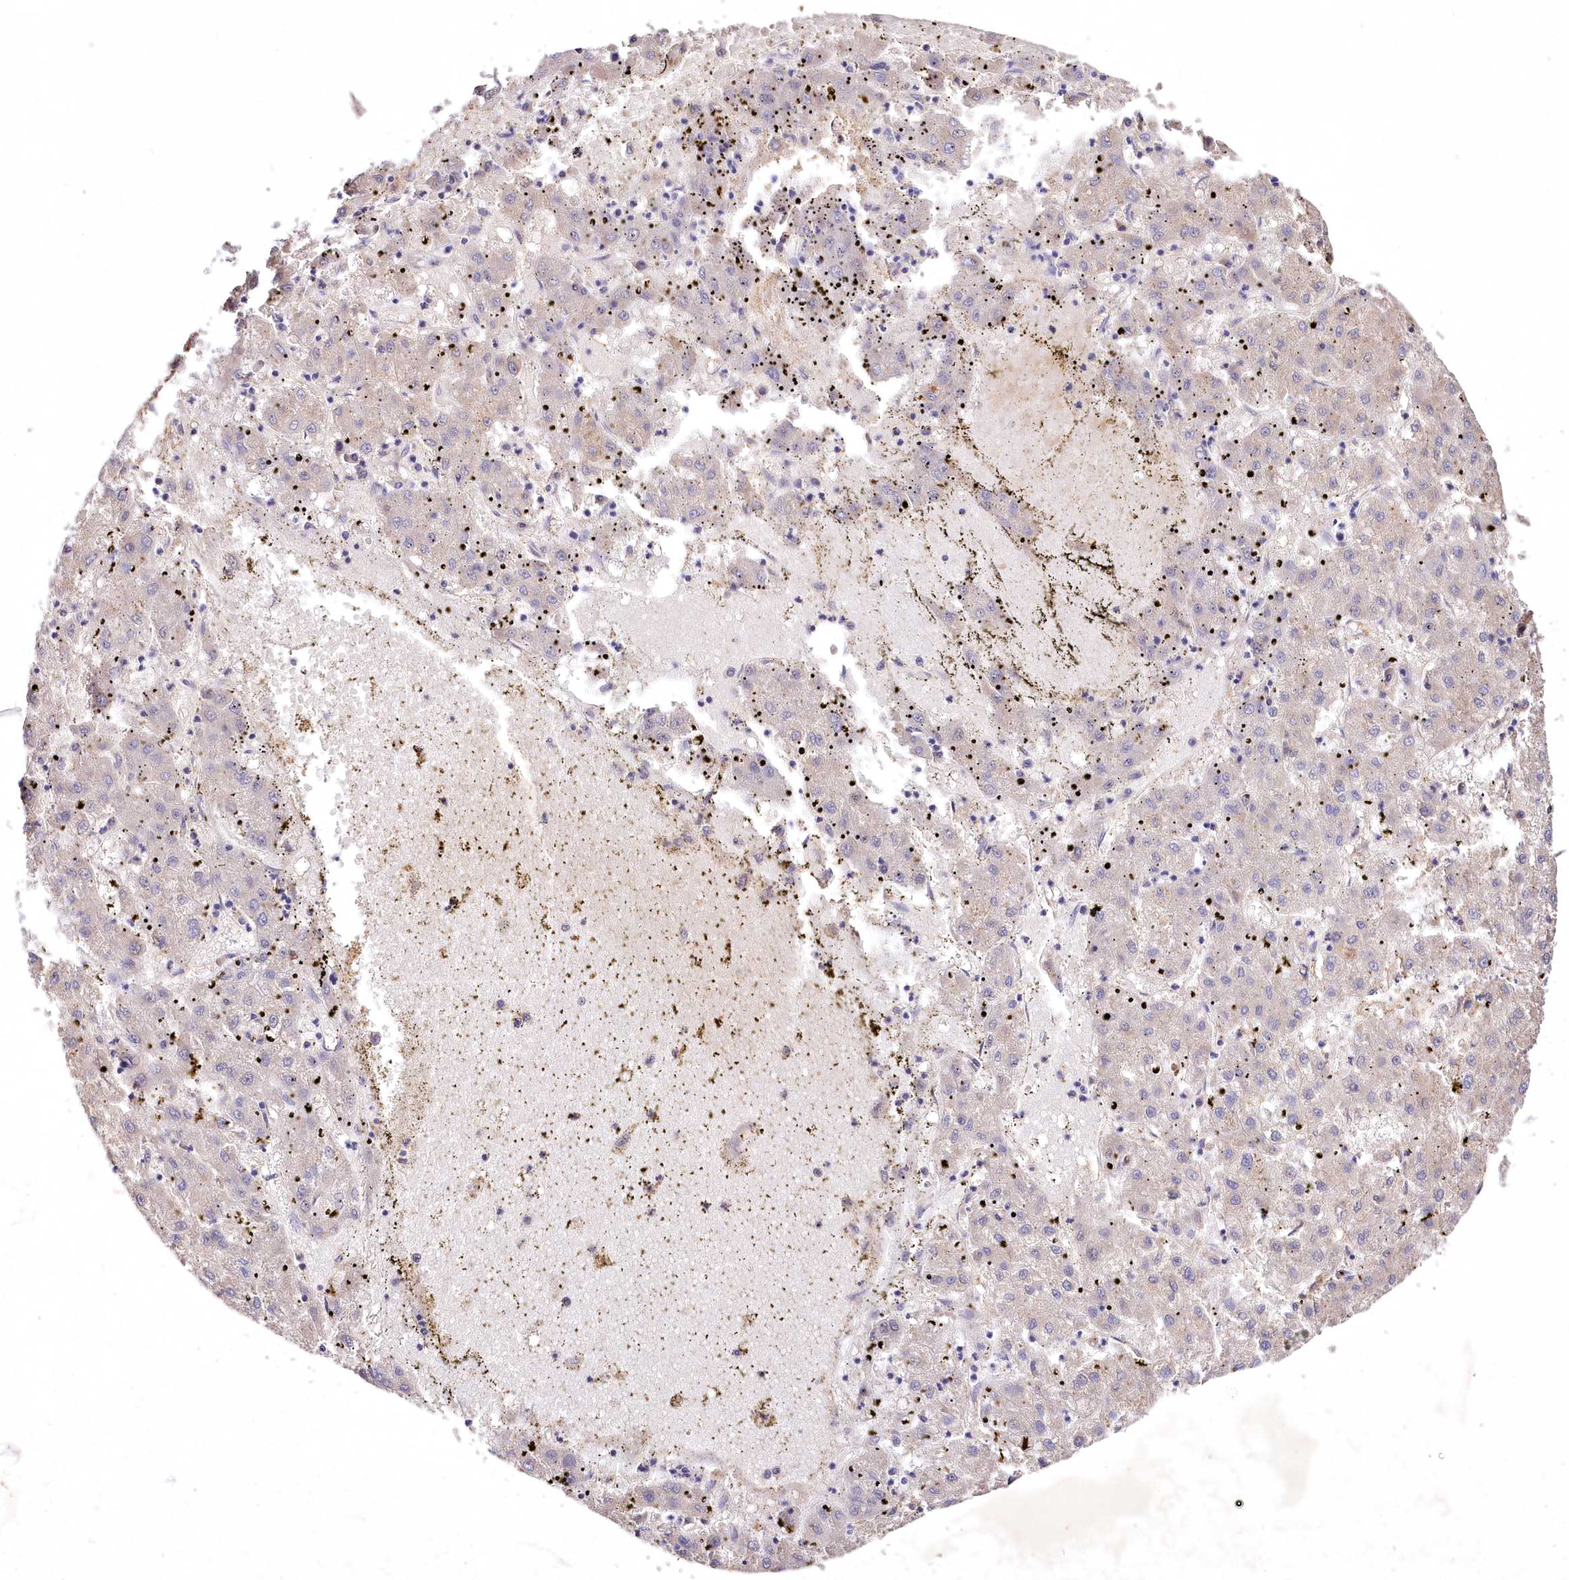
{"staining": {"intensity": "negative", "quantity": "none", "location": "none"}, "tissue": "liver cancer", "cell_type": "Tumor cells", "image_type": "cancer", "snomed": [{"axis": "morphology", "description": "Carcinoma, Hepatocellular, NOS"}, {"axis": "topography", "description": "Liver"}], "caption": "The image displays no significant positivity in tumor cells of liver cancer.", "gene": "PCYOX1L", "patient": {"sex": "male", "age": 72}}